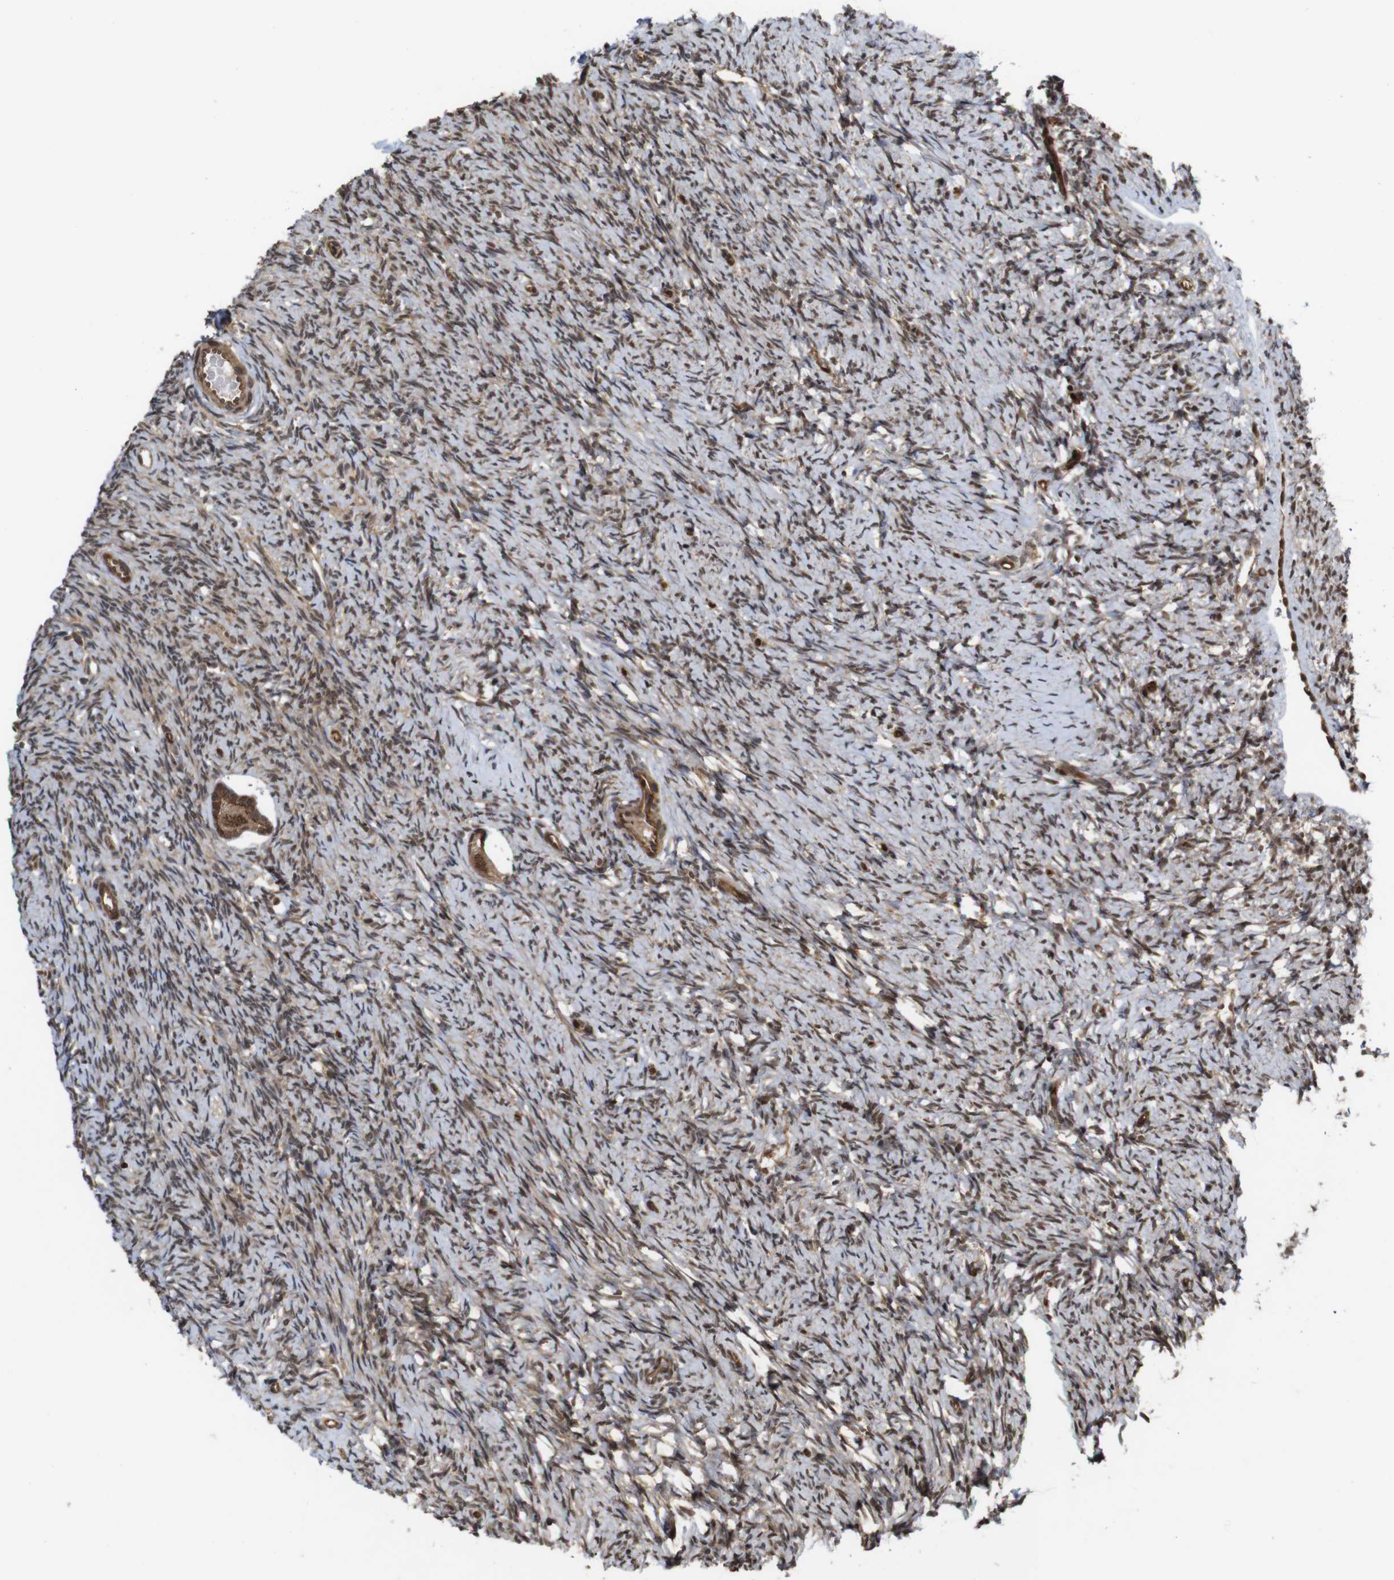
{"staining": {"intensity": "moderate", "quantity": ">75%", "location": "cytoplasmic/membranous"}, "tissue": "ovary", "cell_type": "Follicle cells", "image_type": "normal", "snomed": [{"axis": "morphology", "description": "Normal tissue, NOS"}, {"axis": "topography", "description": "Ovary"}], "caption": "IHC of unremarkable human ovary shows medium levels of moderate cytoplasmic/membranous staining in approximately >75% of follicle cells.", "gene": "NANOS1", "patient": {"sex": "female", "age": 33}}